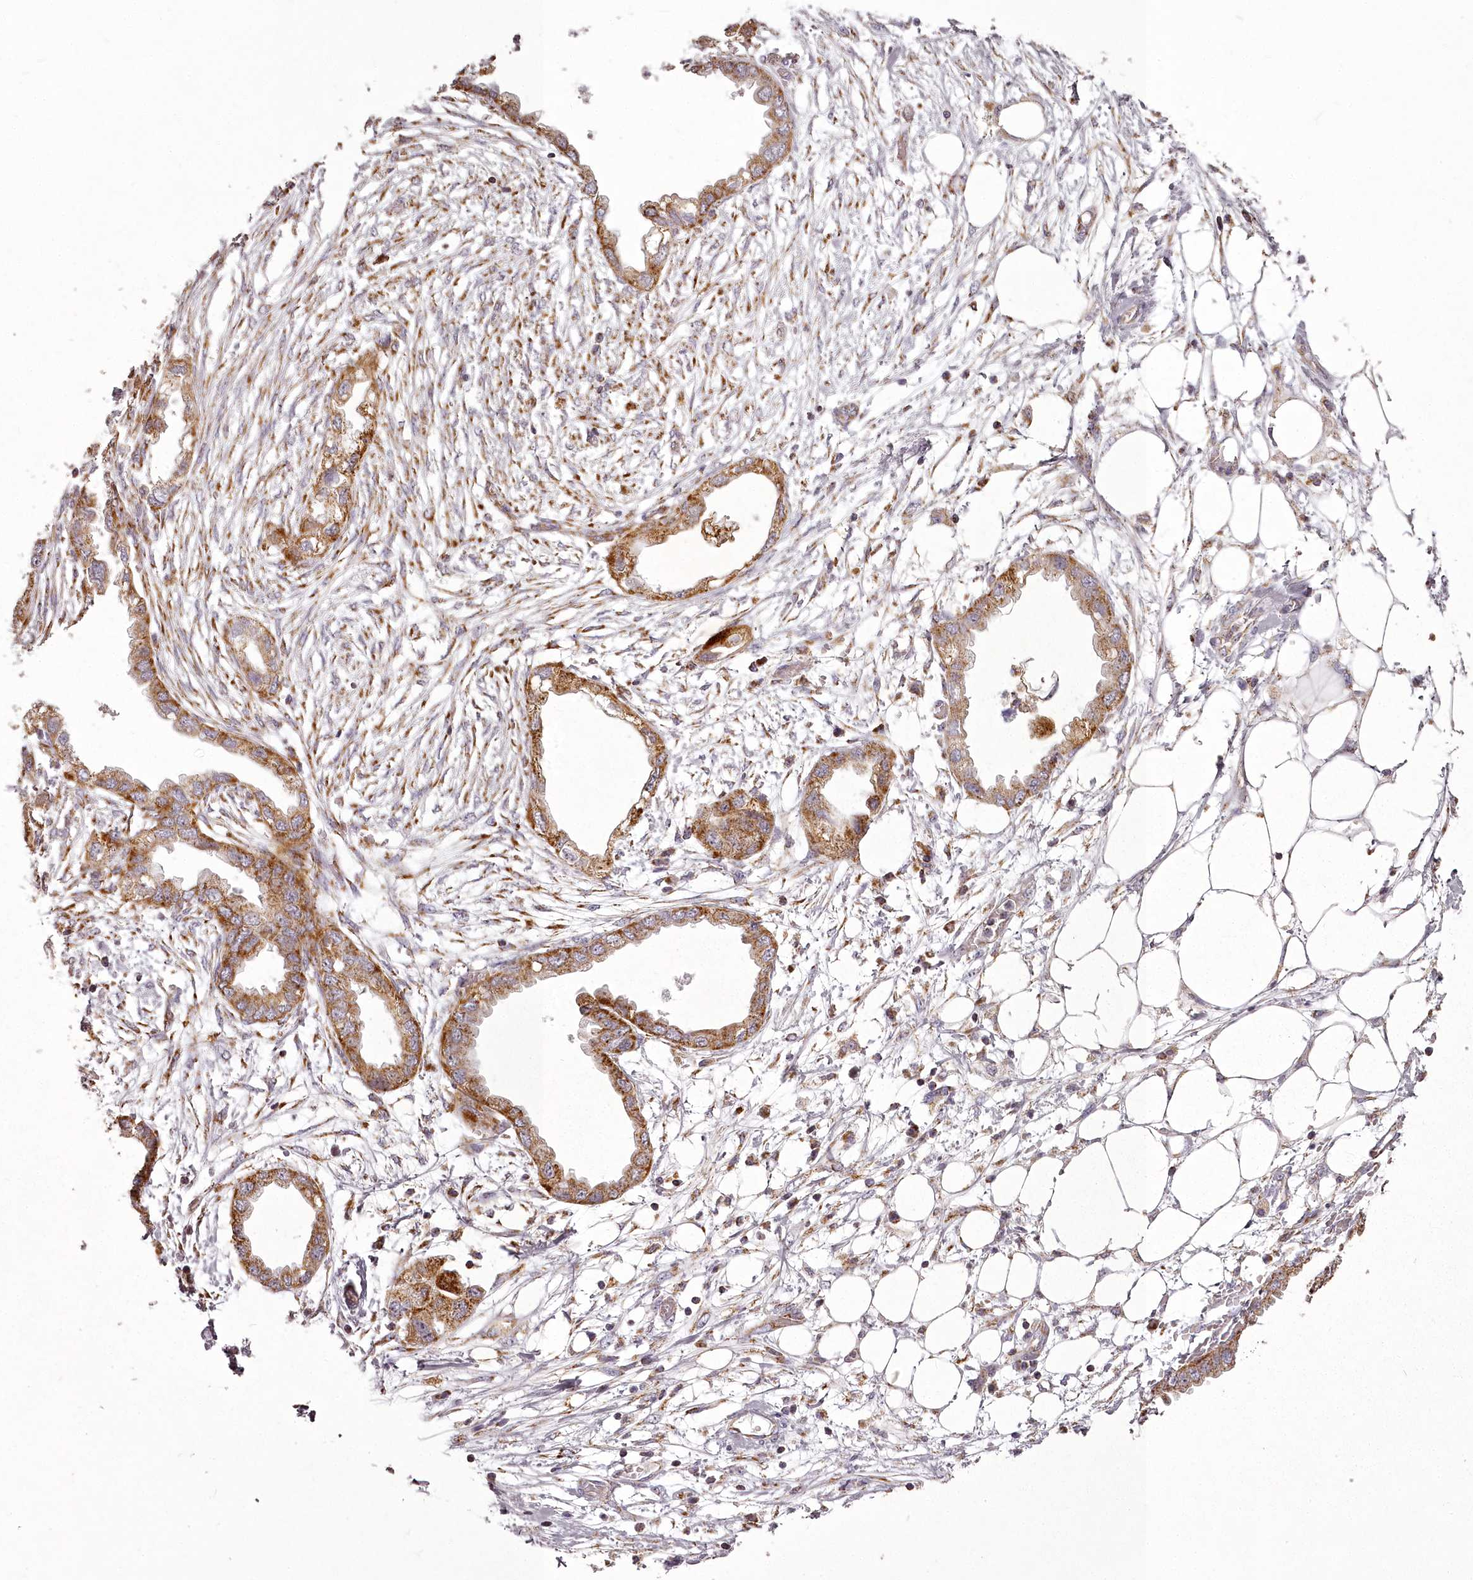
{"staining": {"intensity": "moderate", "quantity": ">75%", "location": "cytoplasmic/membranous"}, "tissue": "endometrial cancer", "cell_type": "Tumor cells", "image_type": "cancer", "snomed": [{"axis": "morphology", "description": "Adenocarcinoma, NOS"}, {"axis": "morphology", "description": "Adenocarcinoma, metastatic, NOS"}, {"axis": "topography", "description": "Adipose tissue"}, {"axis": "topography", "description": "Endometrium"}], "caption": "Endometrial cancer (metastatic adenocarcinoma) stained for a protein (brown) reveals moderate cytoplasmic/membranous positive expression in approximately >75% of tumor cells.", "gene": "CHCHD2", "patient": {"sex": "female", "age": 67}}